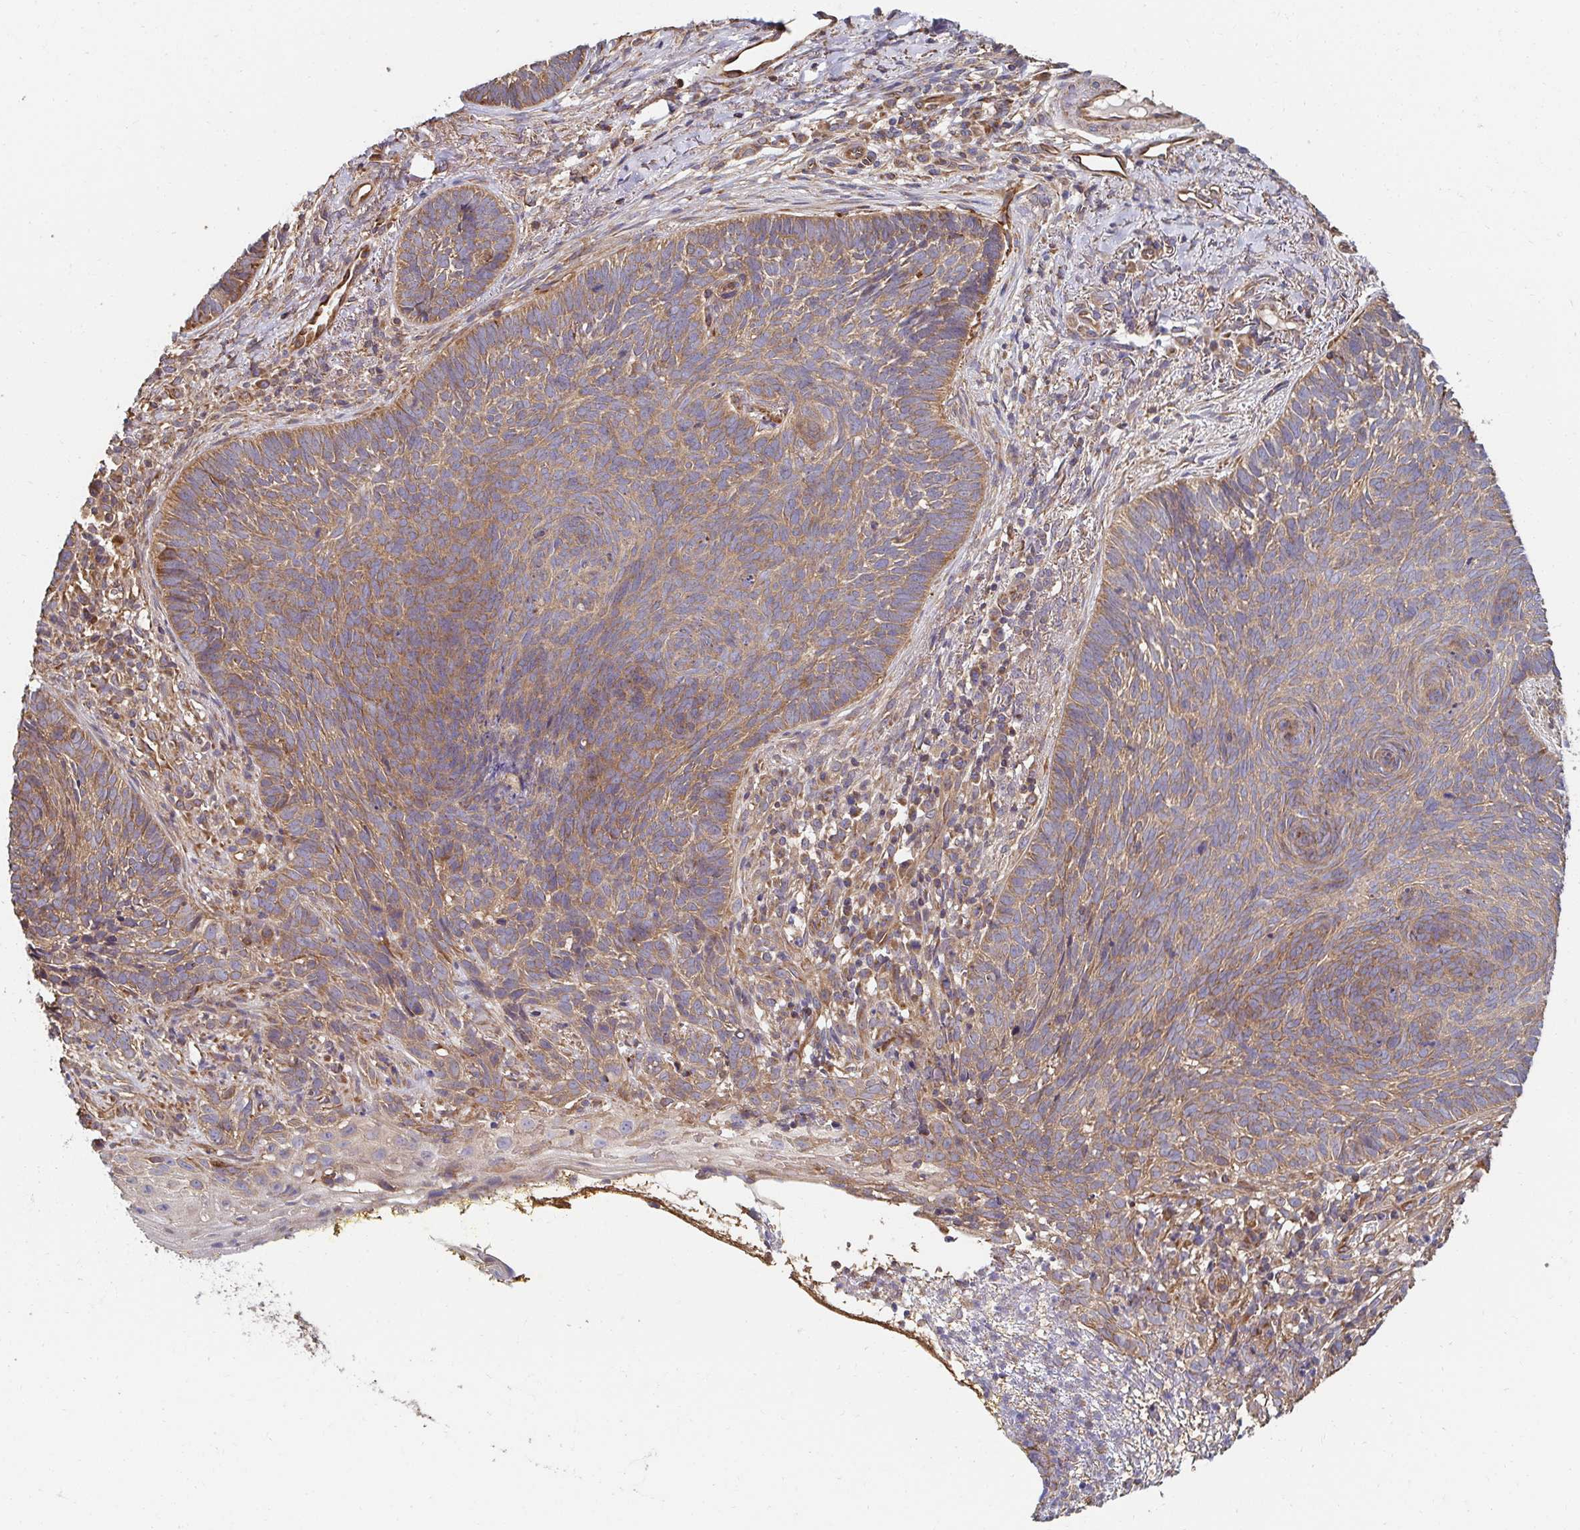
{"staining": {"intensity": "moderate", "quantity": ">75%", "location": "cytoplasmic/membranous"}, "tissue": "skin cancer", "cell_type": "Tumor cells", "image_type": "cancer", "snomed": [{"axis": "morphology", "description": "Basal cell carcinoma"}, {"axis": "topography", "description": "Skin"}], "caption": "The photomicrograph exhibits immunohistochemical staining of skin basal cell carcinoma. There is moderate cytoplasmic/membranous positivity is identified in approximately >75% of tumor cells. (brown staining indicates protein expression, while blue staining denotes nuclei).", "gene": "APBB1", "patient": {"sex": "female", "age": 74}}